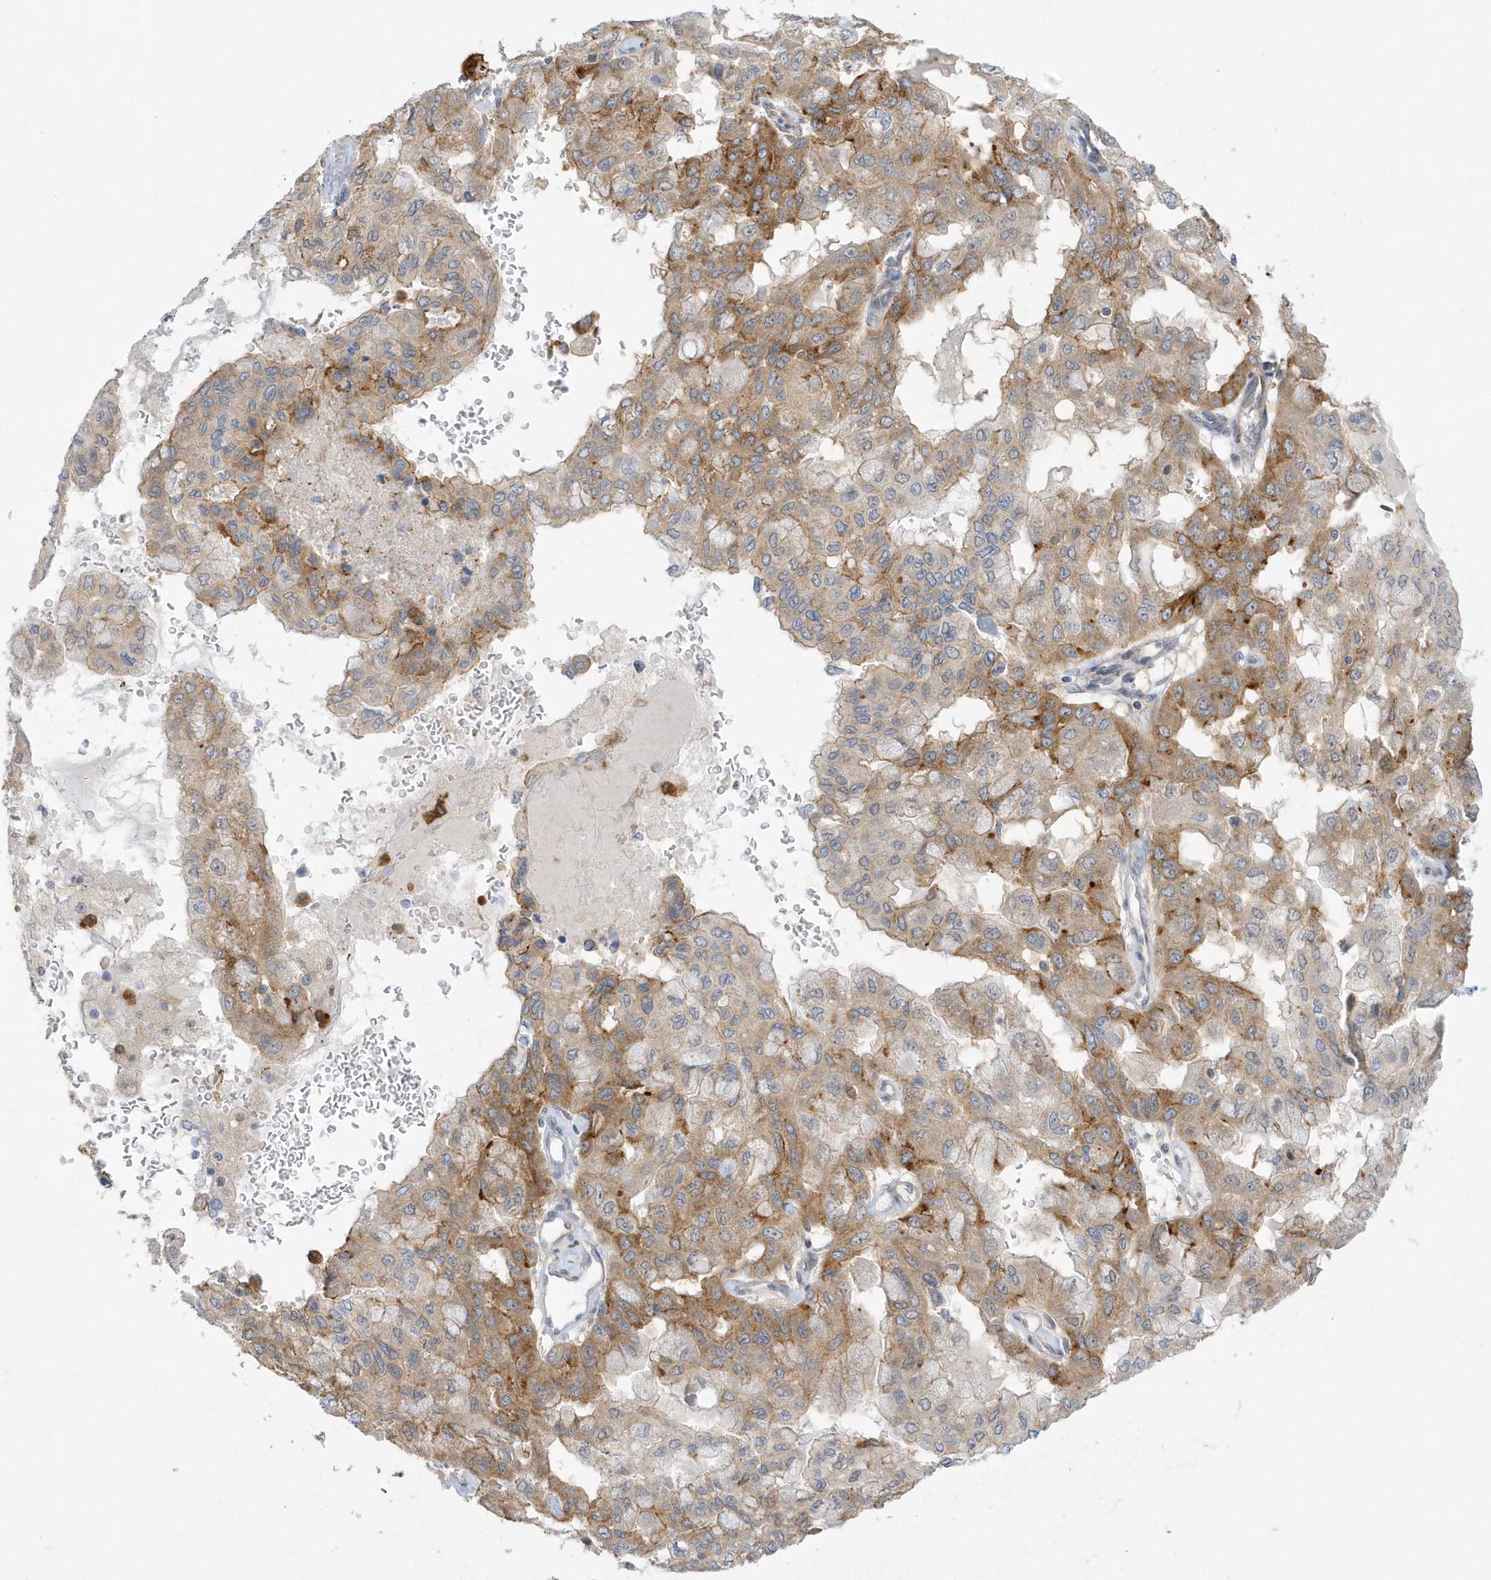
{"staining": {"intensity": "moderate", "quantity": ">75%", "location": "cytoplasmic/membranous"}, "tissue": "pancreatic cancer", "cell_type": "Tumor cells", "image_type": "cancer", "snomed": [{"axis": "morphology", "description": "Adenocarcinoma, NOS"}, {"axis": "topography", "description": "Pancreas"}], "caption": "DAB immunohistochemical staining of adenocarcinoma (pancreatic) exhibits moderate cytoplasmic/membranous protein staining in about >75% of tumor cells.", "gene": "DNAJC18", "patient": {"sex": "male", "age": 51}}